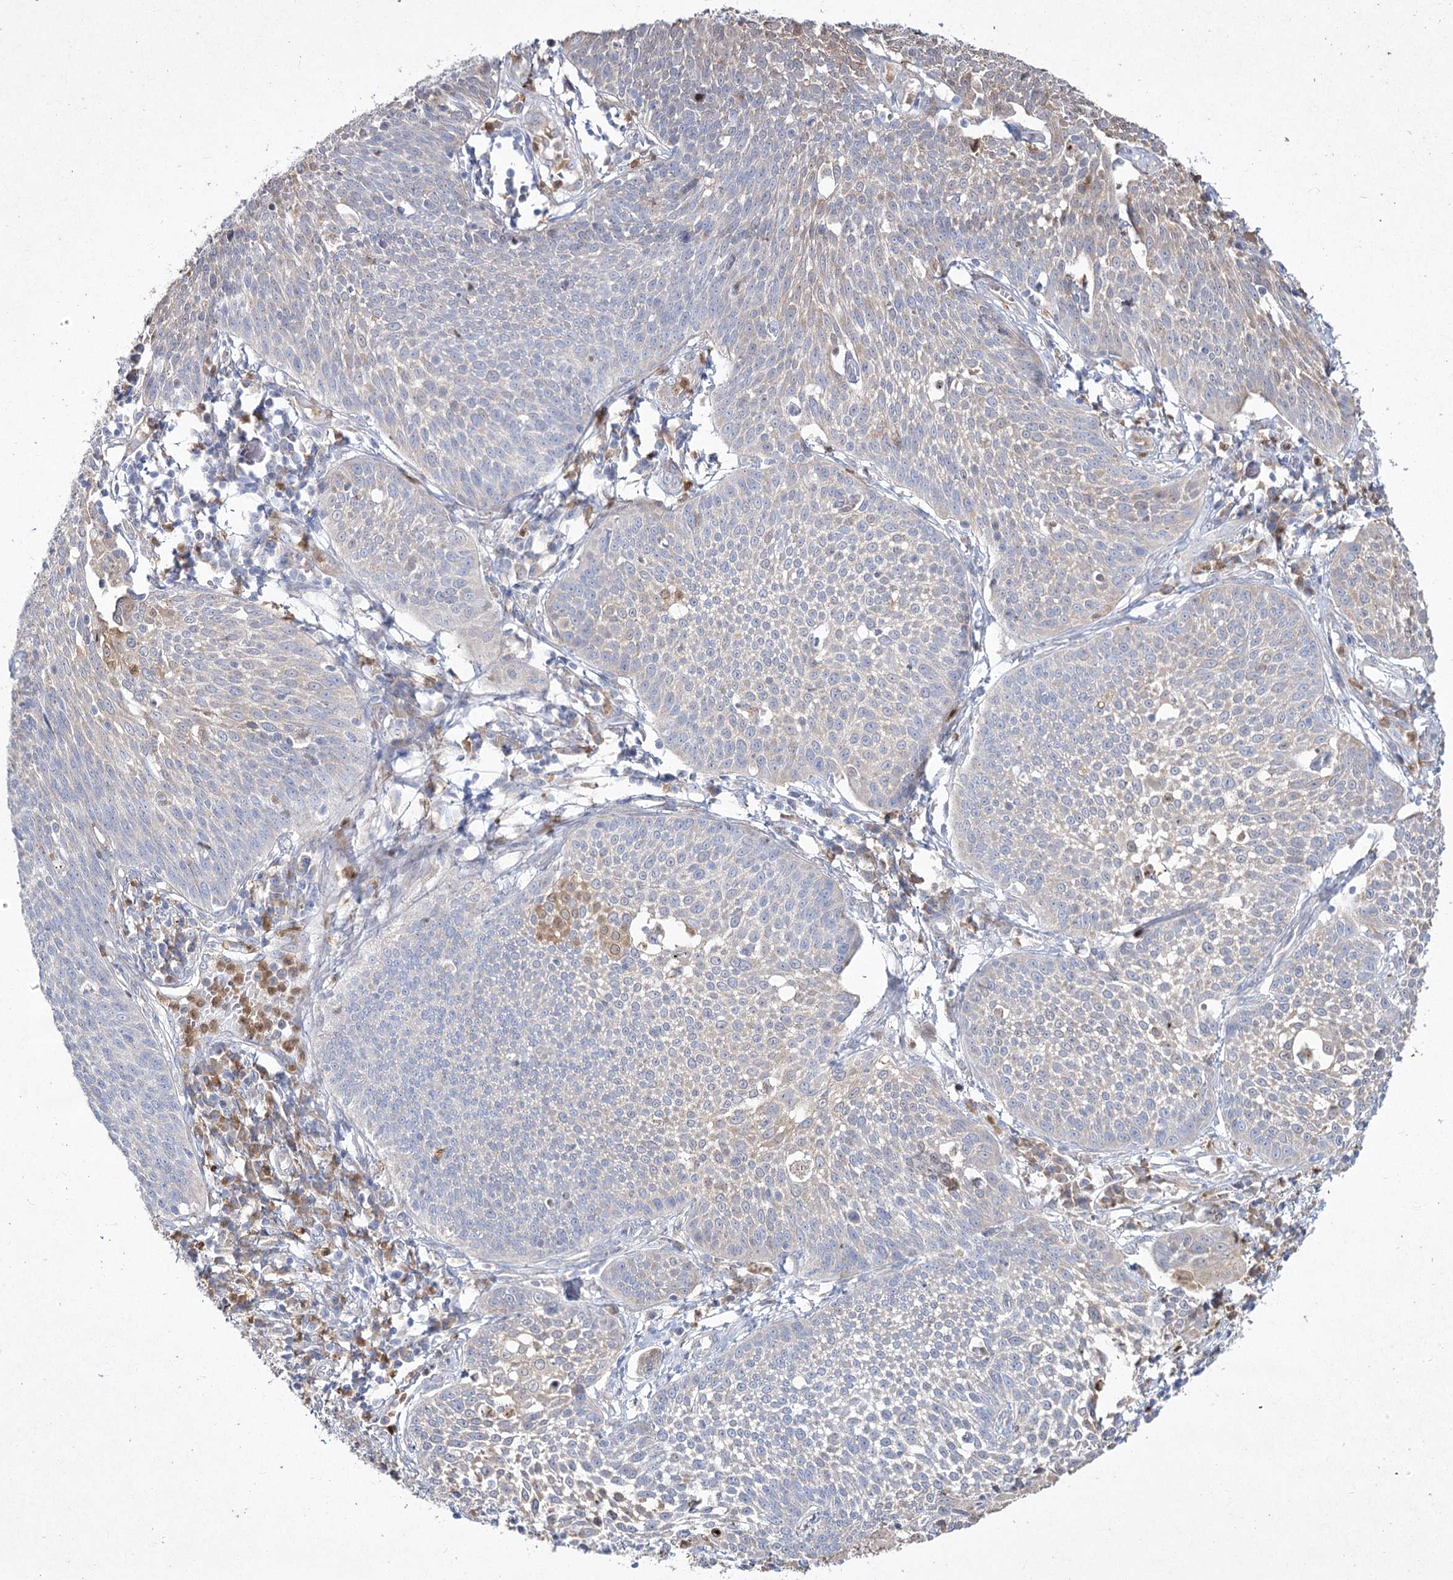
{"staining": {"intensity": "weak", "quantity": "<25%", "location": "cytoplasmic/membranous"}, "tissue": "cervical cancer", "cell_type": "Tumor cells", "image_type": "cancer", "snomed": [{"axis": "morphology", "description": "Squamous cell carcinoma, NOS"}, {"axis": "topography", "description": "Cervix"}], "caption": "Immunohistochemistry micrograph of neoplastic tissue: squamous cell carcinoma (cervical) stained with DAB (3,3'-diaminobenzidine) displays no significant protein positivity in tumor cells.", "gene": "NIPAL4", "patient": {"sex": "female", "age": 34}}